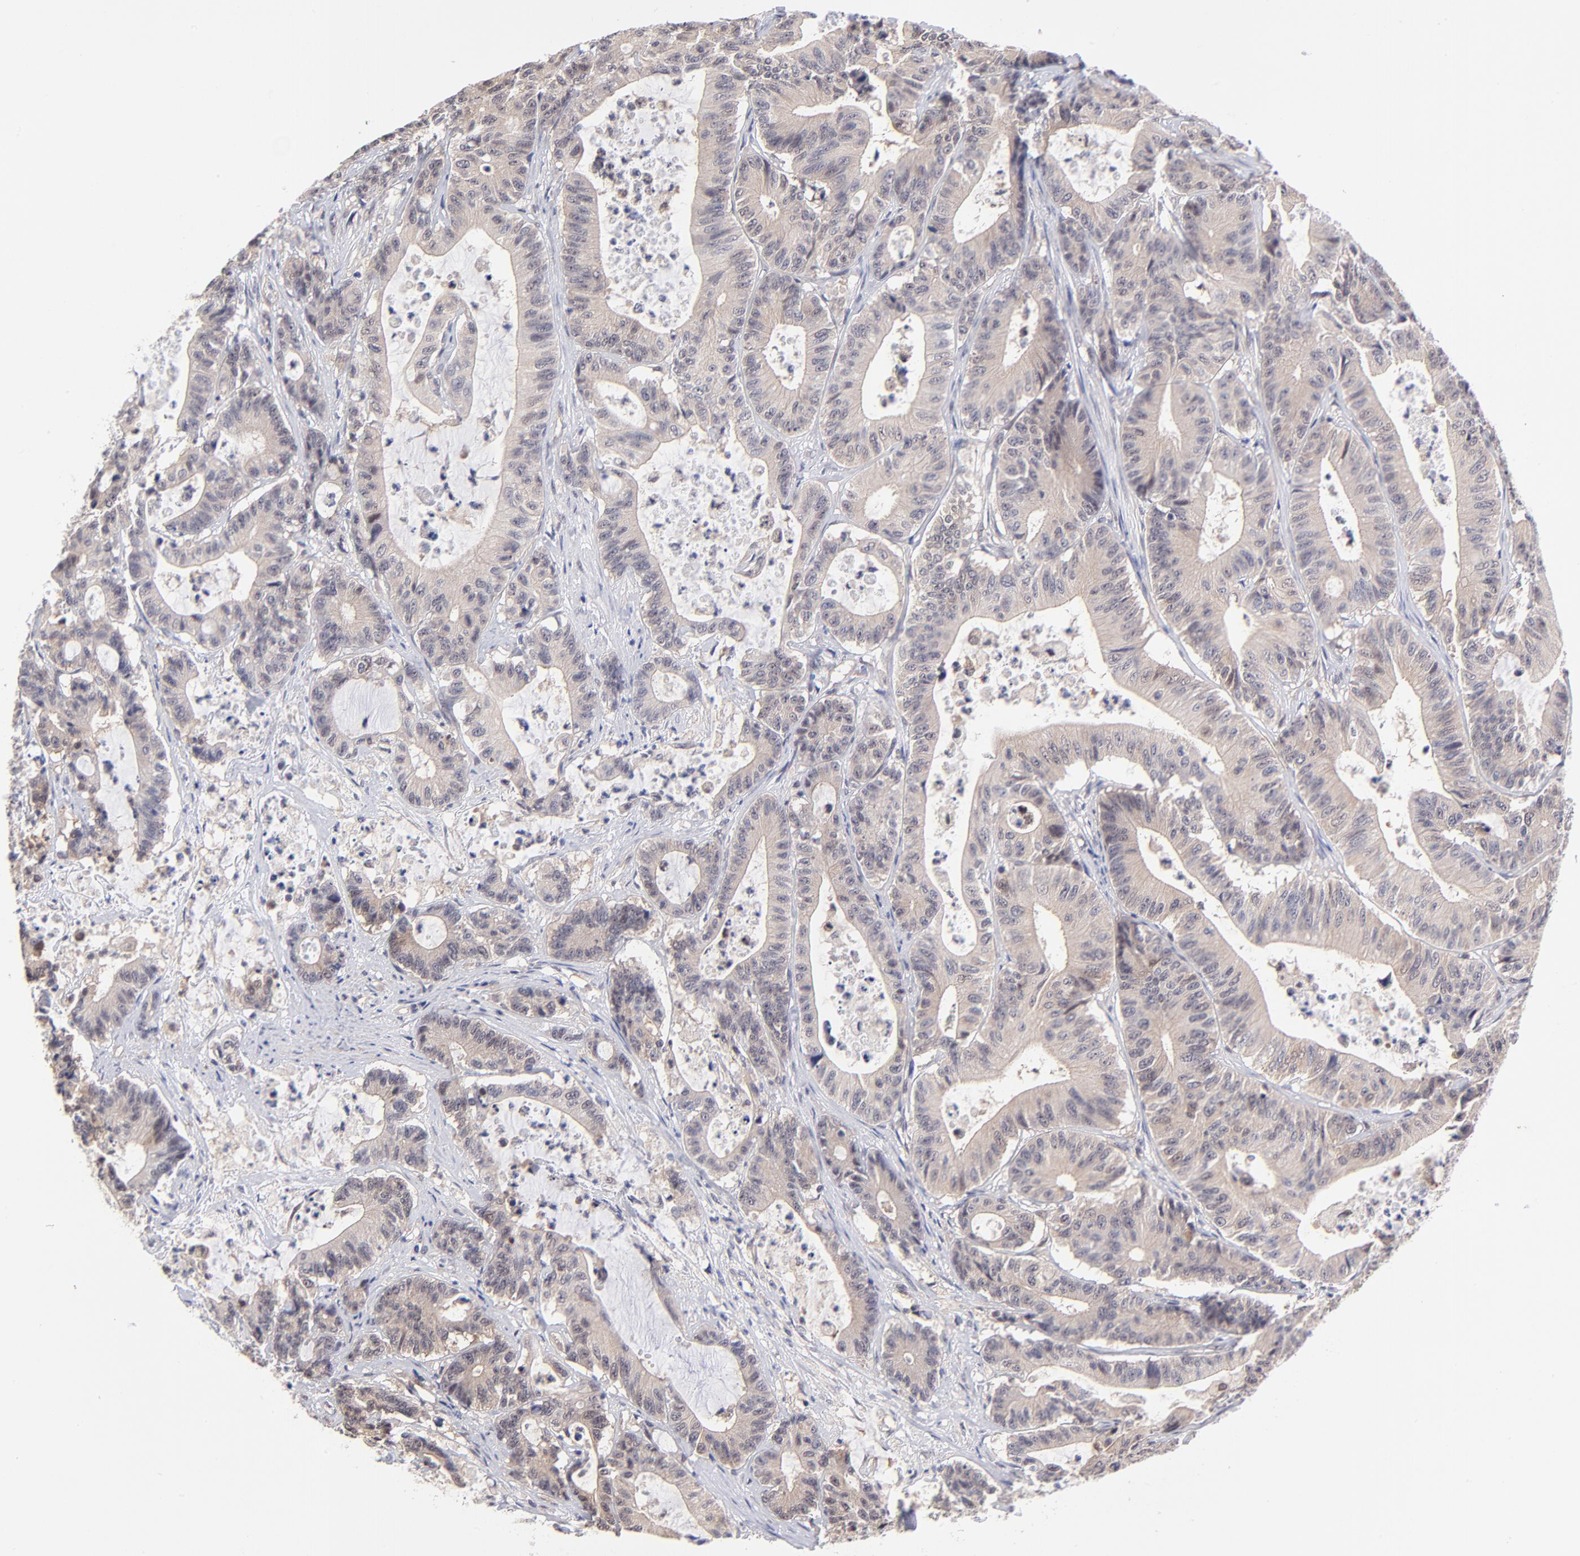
{"staining": {"intensity": "weak", "quantity": ">75%", "location": "cytoplasmic/membranous"}, "tissue": "colorectal cancer", "cell_type": "Tumor cells", "image_type": "cancer", "snomed": [{"axis": "morphology", "description": "Adenocarcinoma, NOS"}, {"axis": "topography", "description": "Colon"}], "caption": "Immunohistochemistry (DAB (3,3'-diaminobenzidine)) staining of adenocarcinoma (colorectal) demonstrates weak cytoplasmic/membranous protein staining in about >75% of tumor cells.", "gene": "UBE2E3", "patient": {"sex": "female", "age": 84}}